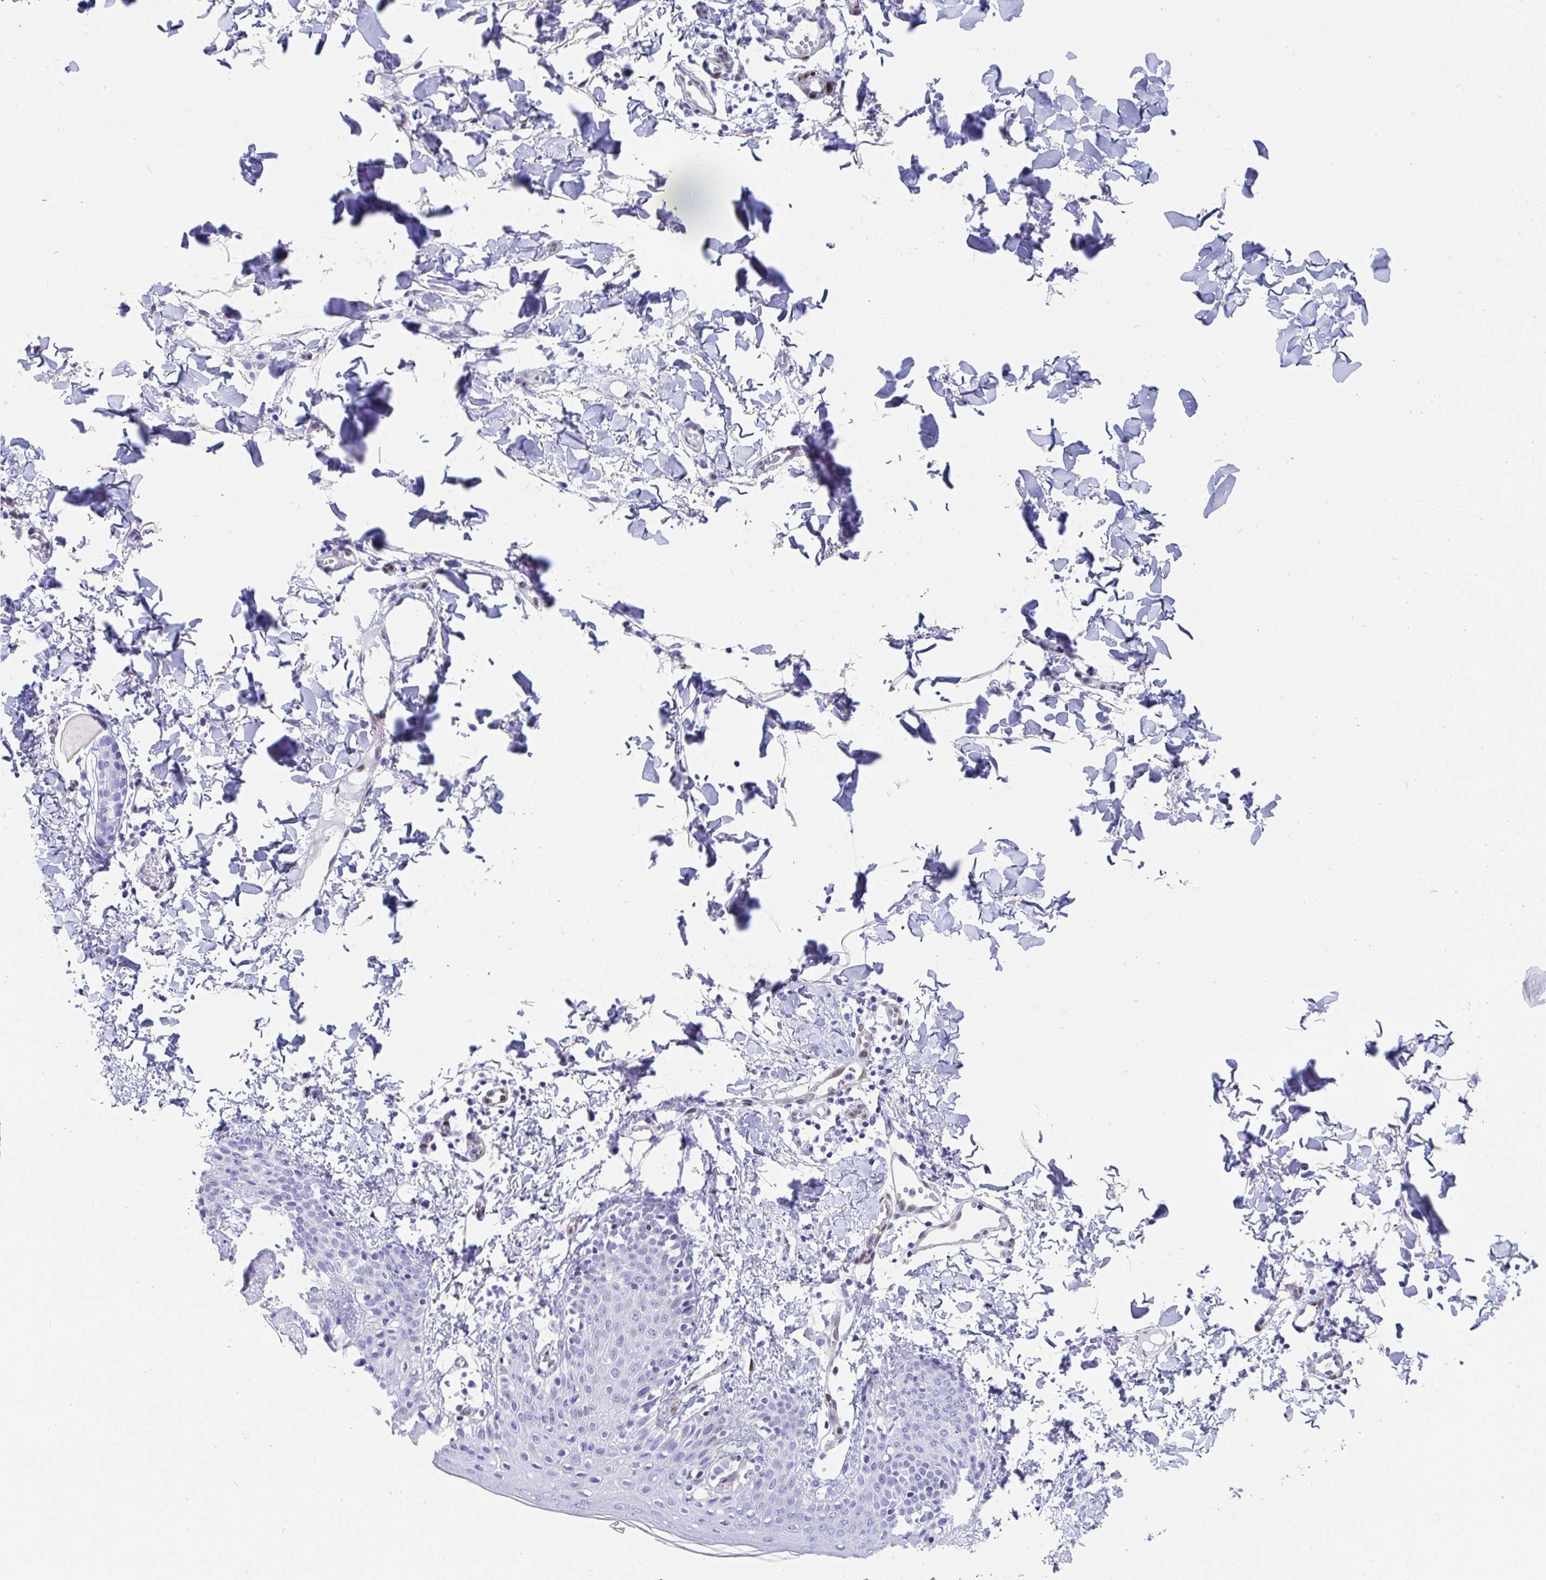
{"staining": {"intensity": "negative", "quantity": "none", "location": "none"}, "tissue": "skin", "cell_type": "Fibroblasts", "image_type": "normal", "snomed": [{"axis": "morphology", "description": "Normal tissue, NOS"}, {"axis": "topography", "description": "Skin"}], "caption": "Immunohistochemical staining of unremarkable human skin exhibits no significant staining in fibroblasts.", "gene": "RBPMS", "patient": {"sex": "male", "age": 16}}